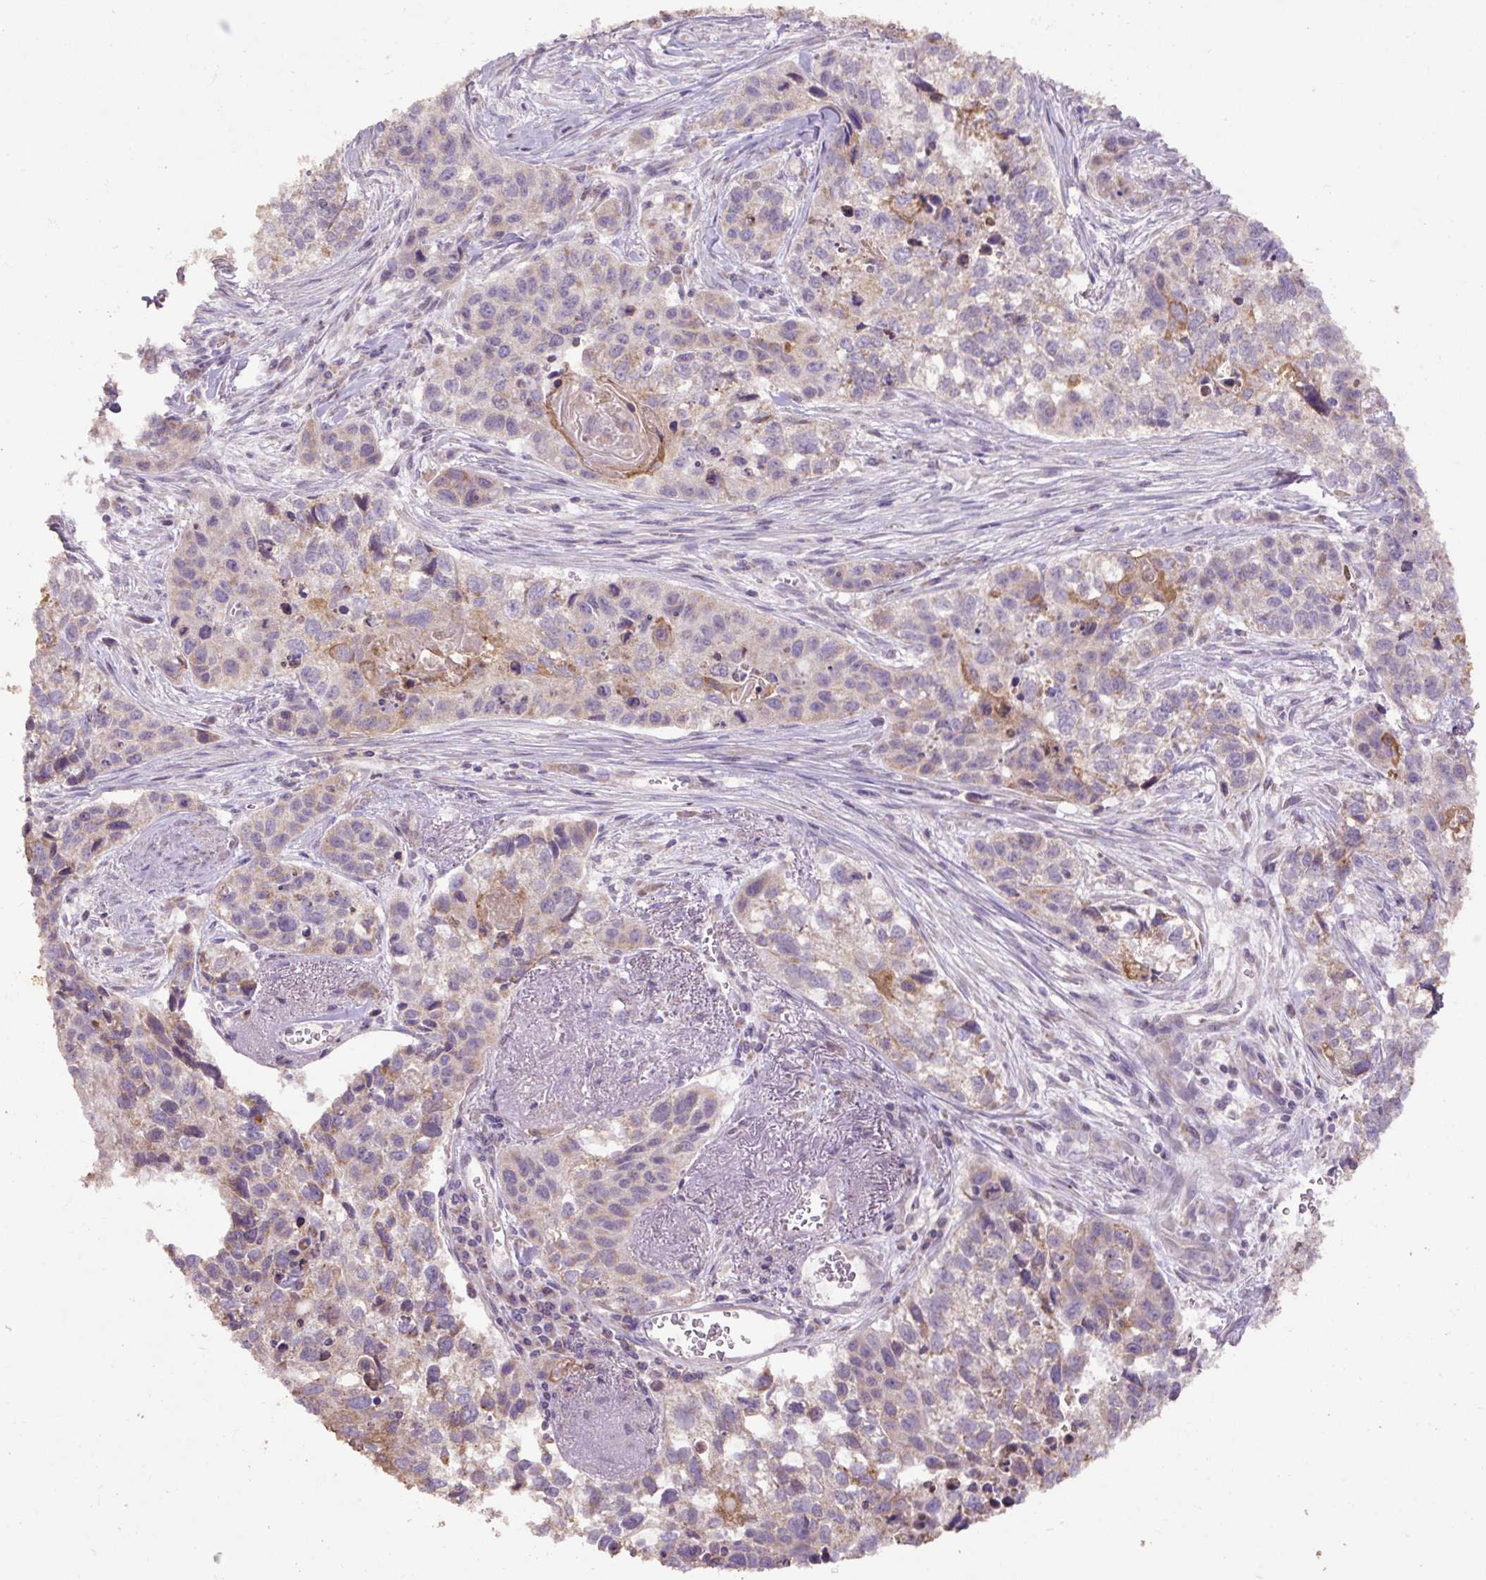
{"staining": {"intensity": "weak", "quantity": "25%-75%", "location": "cytoplasmic/membranous"}, "tissue": "lung cancer", "cell_type": "Tumor cells", "image_type": "cancer", "snomed": [{"axis": "morphology", "description": "Squamous cell carcinoma, NOS"}, {"axis": "topography", "description": "Lung"}], "caption": "Lung squamous cell carcinoma tissue reveals weak cytoplasmic/membranous staining in approximately 25%-75% of tumor cells (DAB = brown stain, brightfield microscopy at high magnification).", "gene": "ABR", "patient": {"sex": "male", "age": 74}}